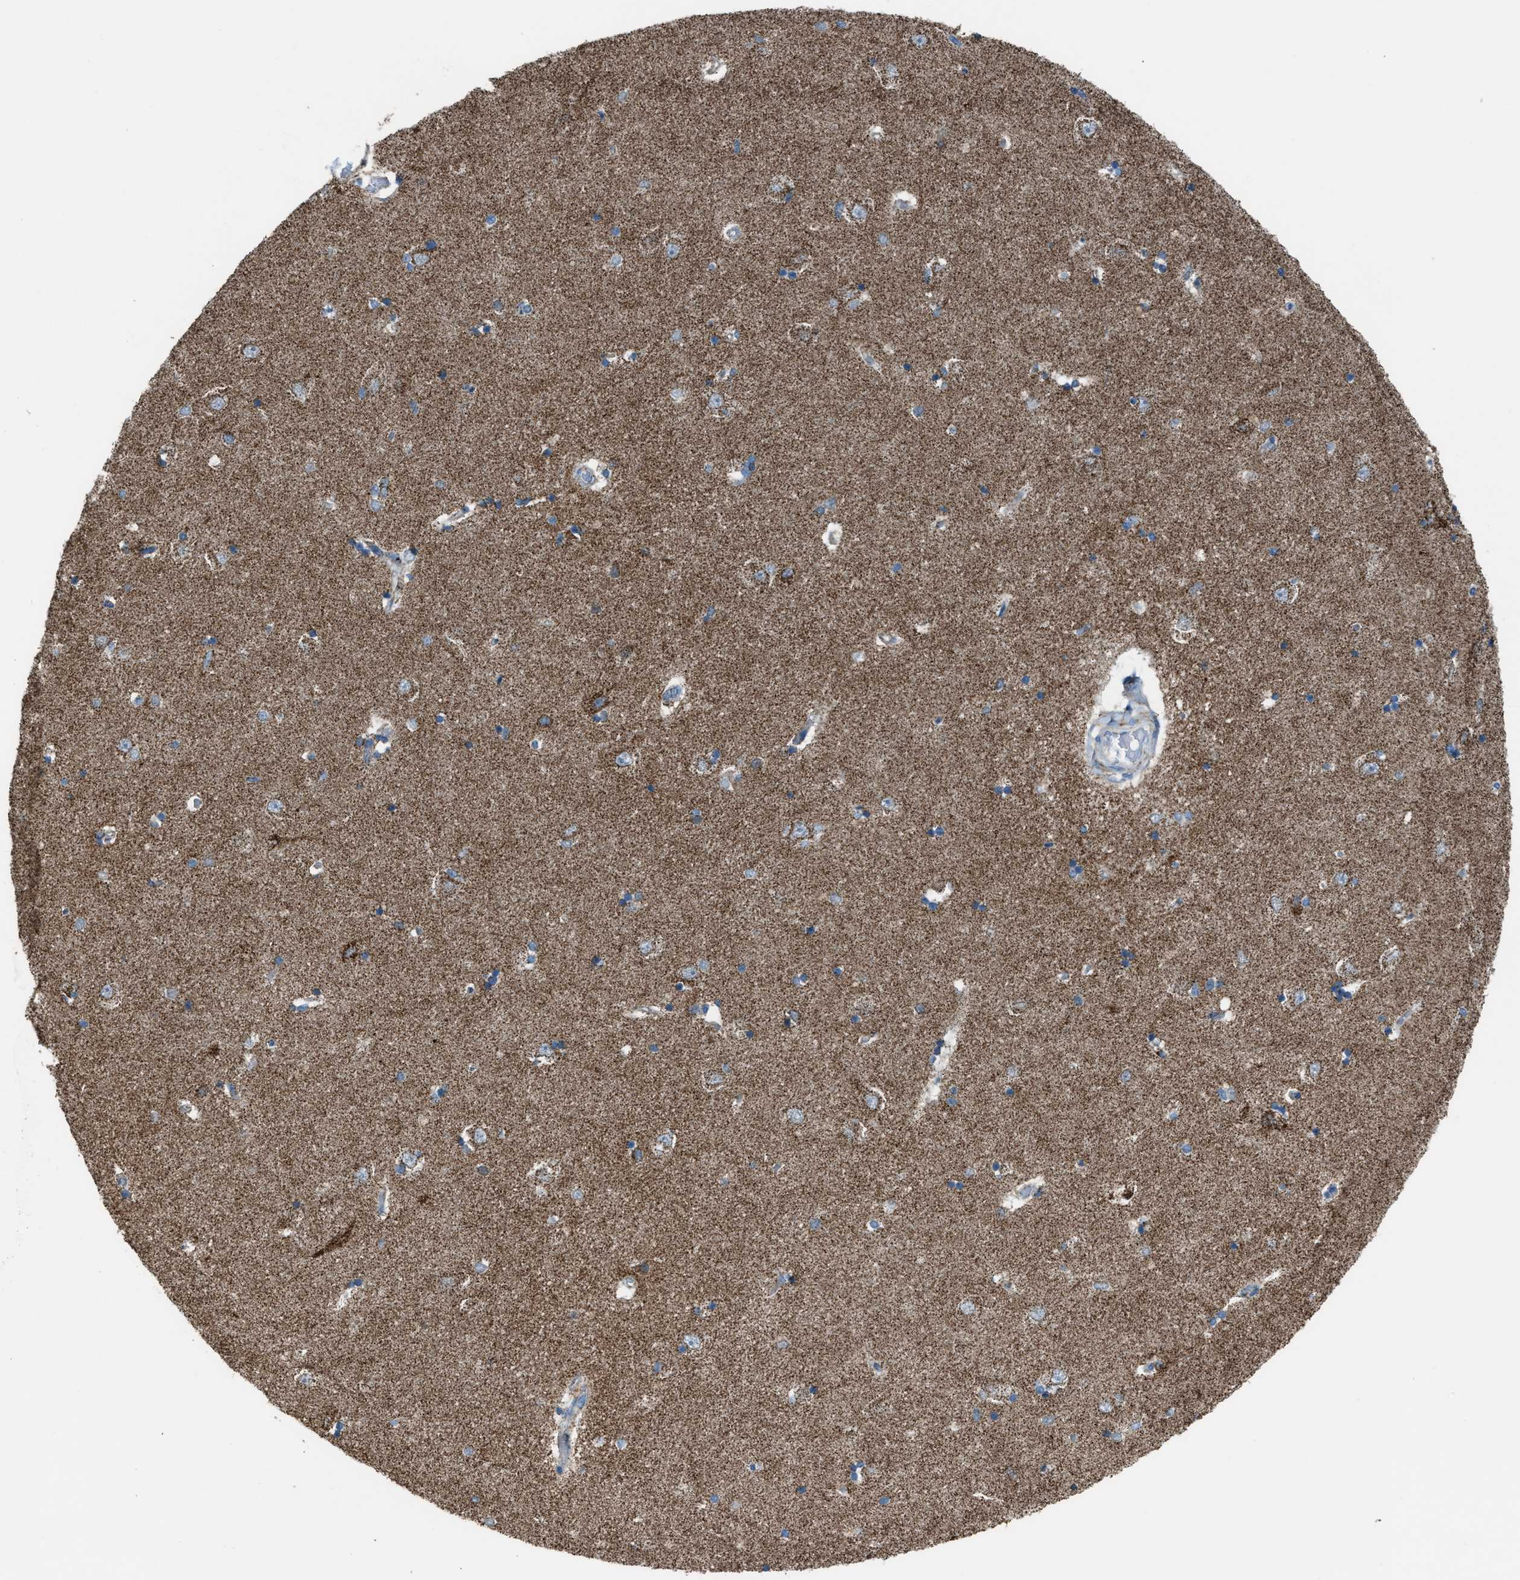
{"staining": {"intensity": "moderate", "quantity": ">75%", "location": "cytoplasmic/membranous"}, "tissue": "hippocampus", "cell_type": "Glial cells", "image_type": "normal", "snomed": [{"axis": "morphology", "description": "Normal tissue, NOS"}, {"axis": "topography", "description": "Hippocampus"}], "caption": "High-power microscopy captured an immunohistochemistry (IHC) micrograph of benign hippocampus, revealing moderate cytoplasmic/membranous positivity in approximately >75% of glial cells.", "gene": "MDH2", "patient": {"sex": "male", "age": 45}}